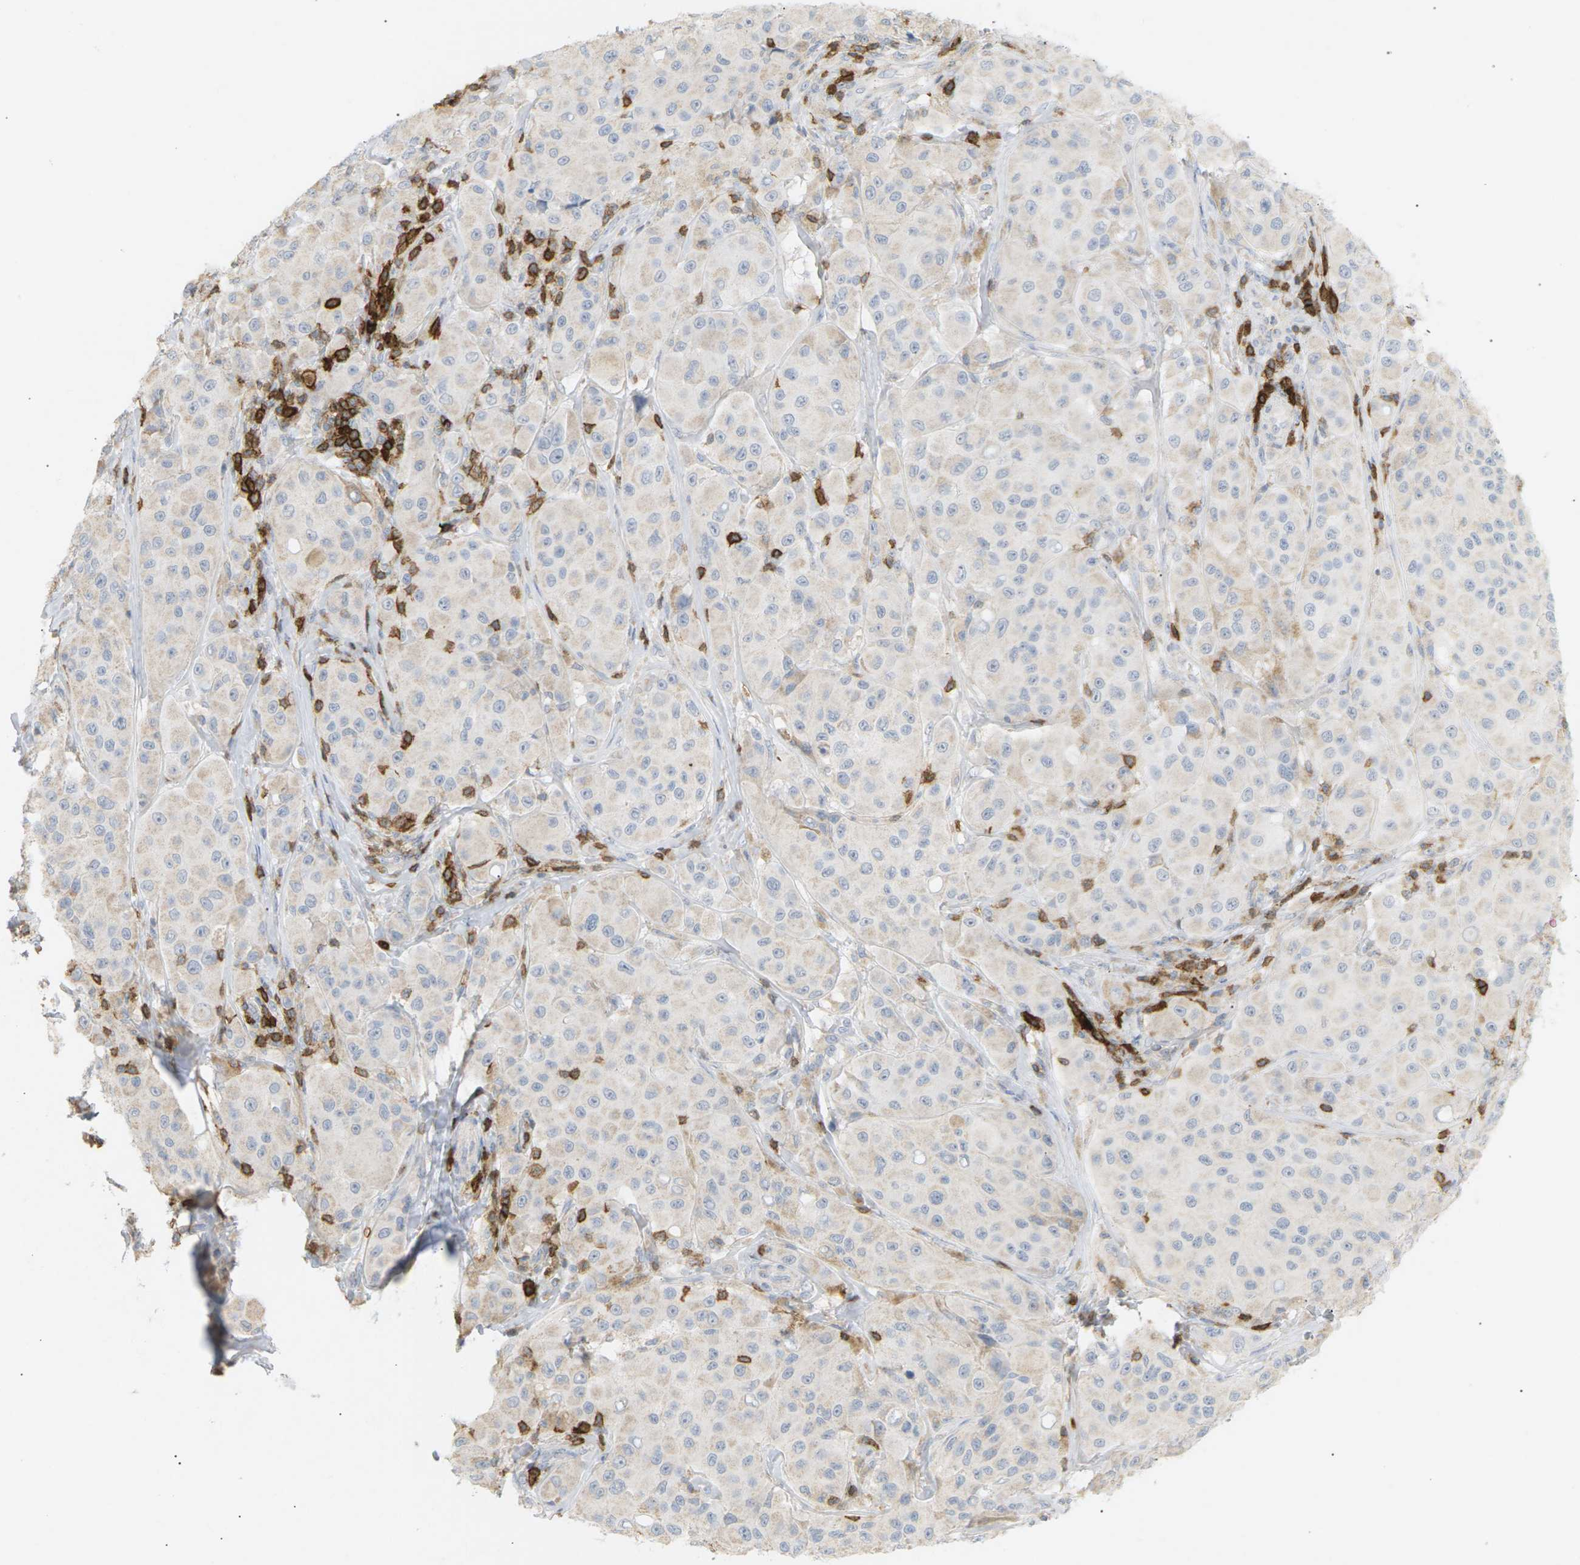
{"staining": {"intensity": "negative", "quantity": "none", "location": "none"}, "tissue": "melanoma", "cell_type": "Tumor cells", "image_type": "cancer", "snomed": [{"axis": "morphology", "description": "Malignant melanoma, NOS"}, {"axis": "topography", "description": "Skin"}], "caption": "Protein analysis of melanoma exhibits no significant staining in tumor cells.", "gene": "LIME1", "patient": {"sex": "male", "age": 84}}